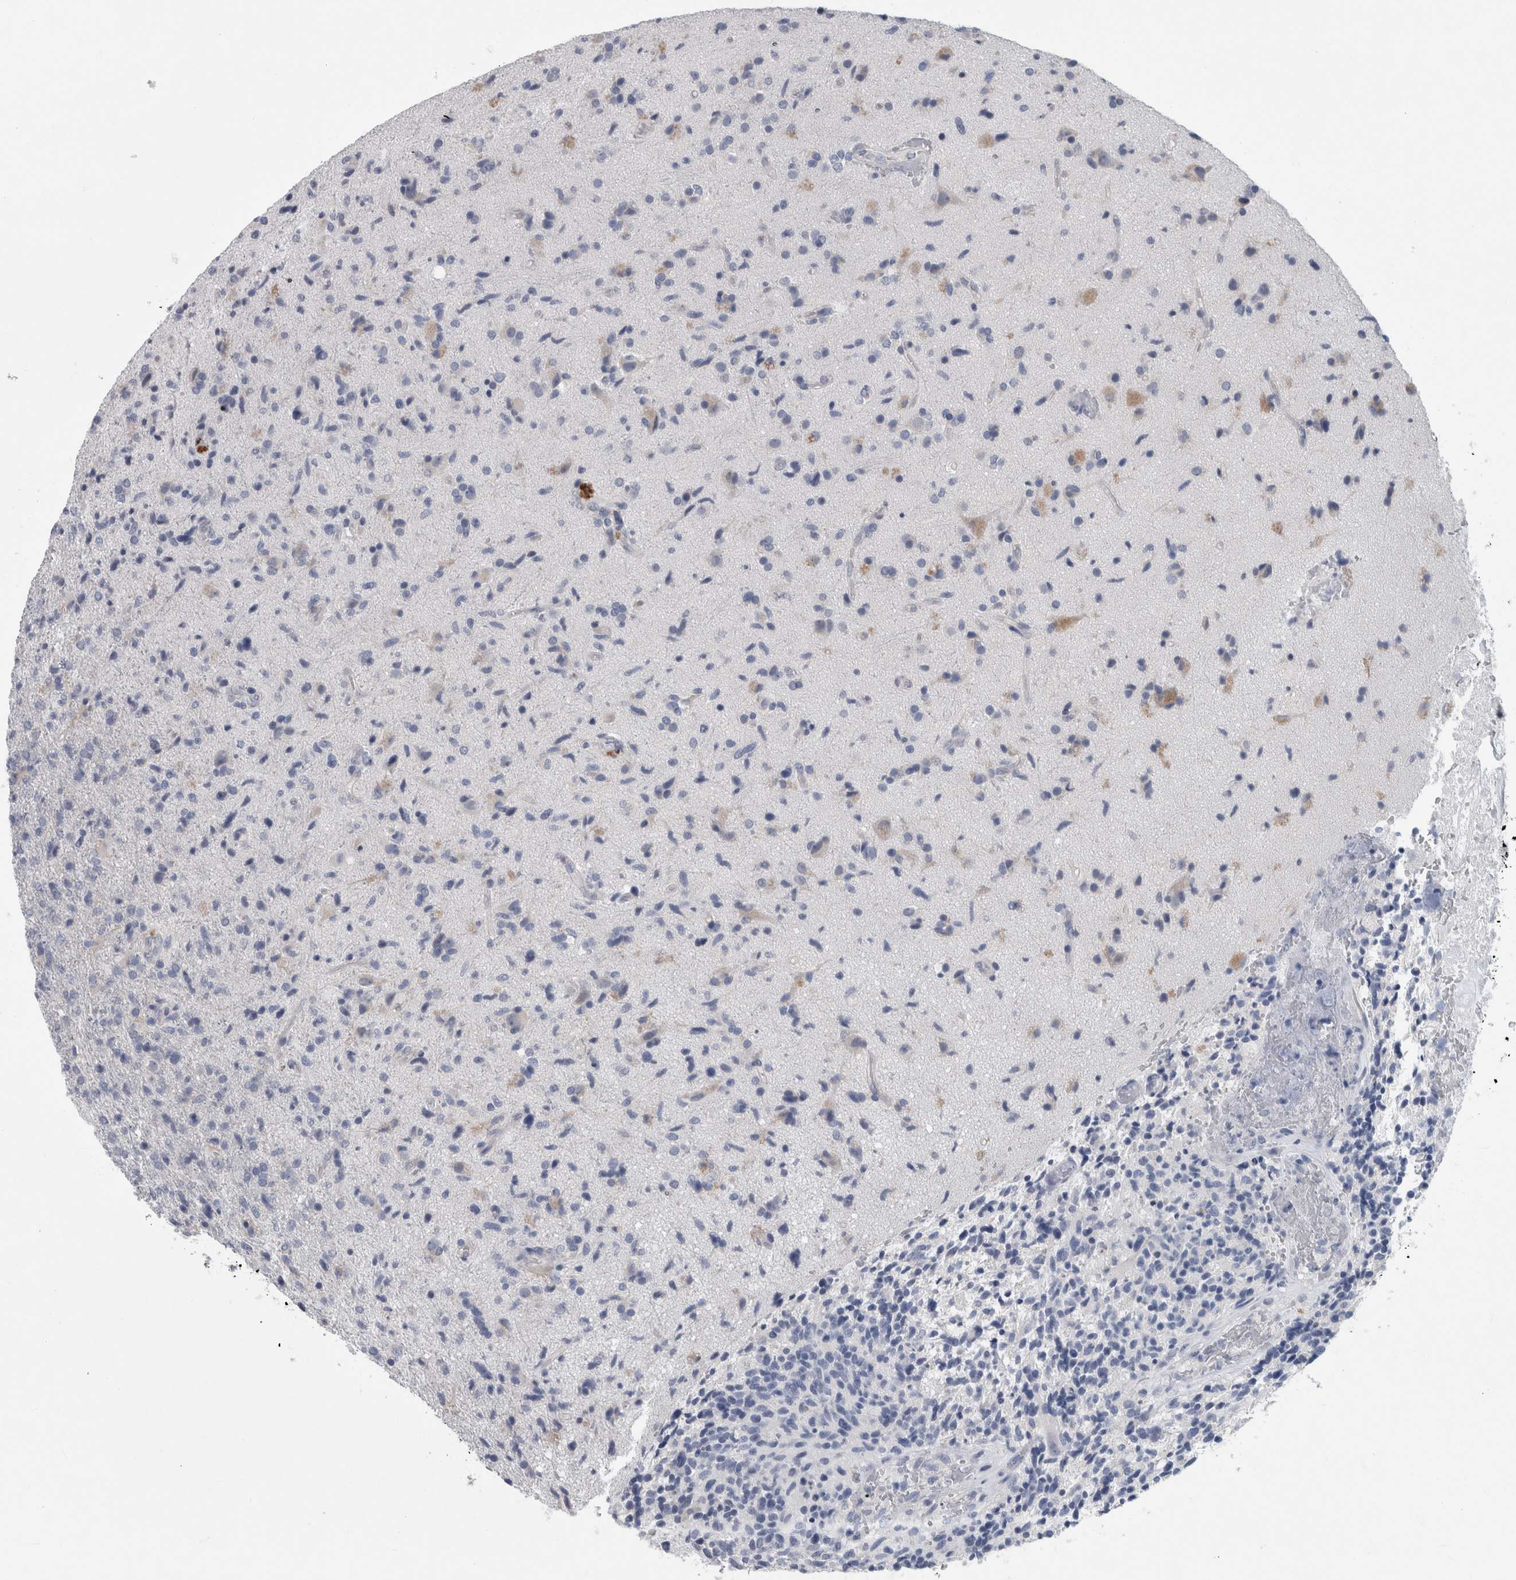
{"staining": {"intensity": "negative", "quantity": "none", "location": "none"}, "tissue": "glioma", "cell_type": "Tumor cells", "image_type": "cancer", "snomed": [{"axis": "morphology", "description": "Glioma, malignant, High grade"}, {"axis": "topography", "description": "Brain"}], "caption": "Immunohistochemistry image of neoplastic tissue: human malignant glioma (high-grade) stained with DAB shows no significant protein expression in tumor cells.", "gene": "FAM83H", "patient": {"sex": "male", "age": 72}}